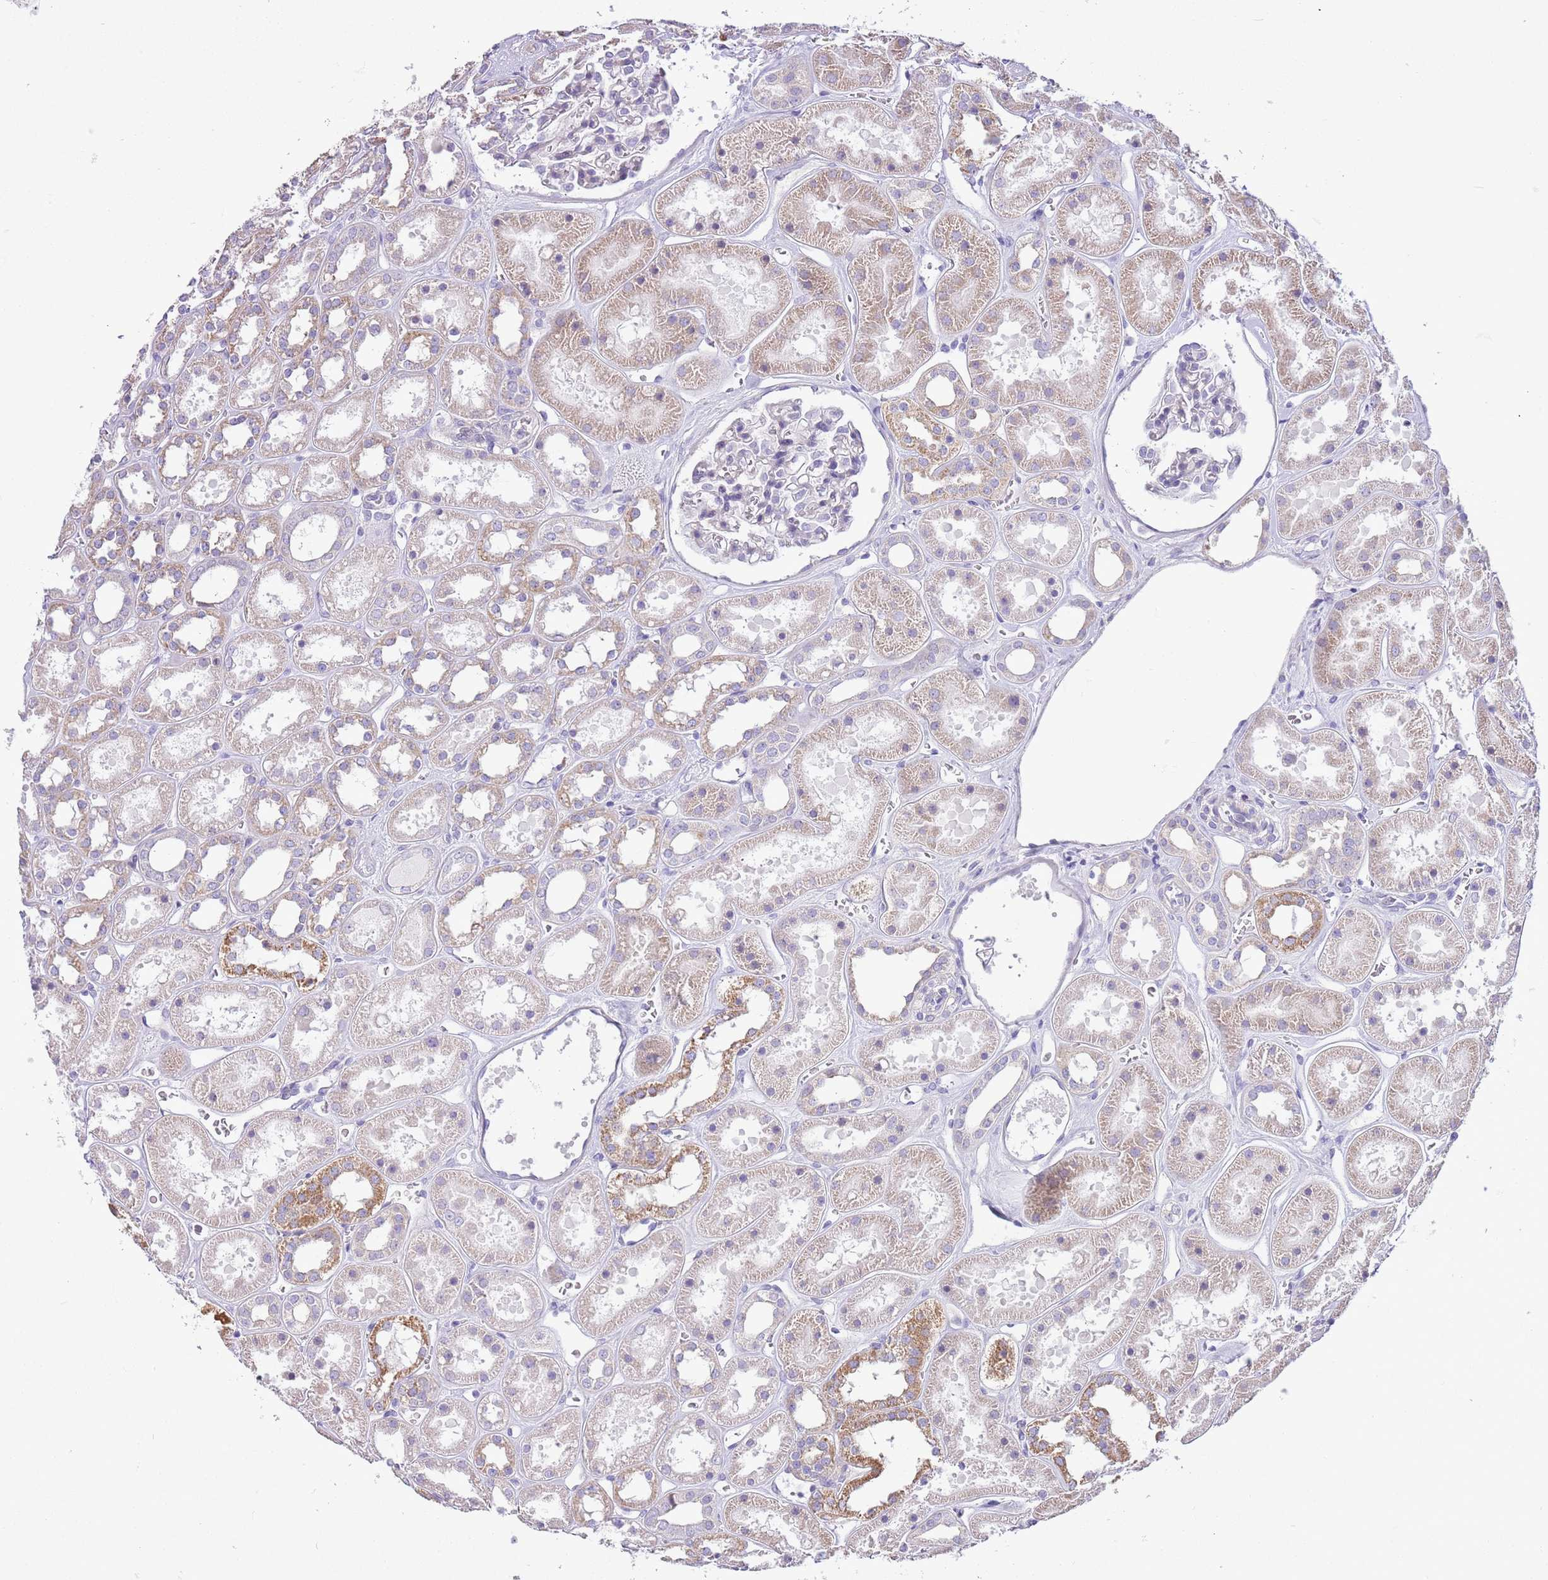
{"staining": {"intensity": "negative", "quantity": "none", "location": "none"}, "tissue": "kidney", "cell_type": "Cells in glomeruli", "image_type": "normal", "snomed": [{"axis": "morphology", "description": "Normal tissue, NOS"}, {"axis": "topography", "description": "Kidney"}], "caption": "There is no significant positivity in cells in glomeruli of kidney. (Stains: DAB immunohistochemistry (IHC) with hematoxylin counter stain, Microscopy: brightfield microscopy at high magnification).", "gene": "ZNF697", "patient": {"sex": "female", "age": 41}}